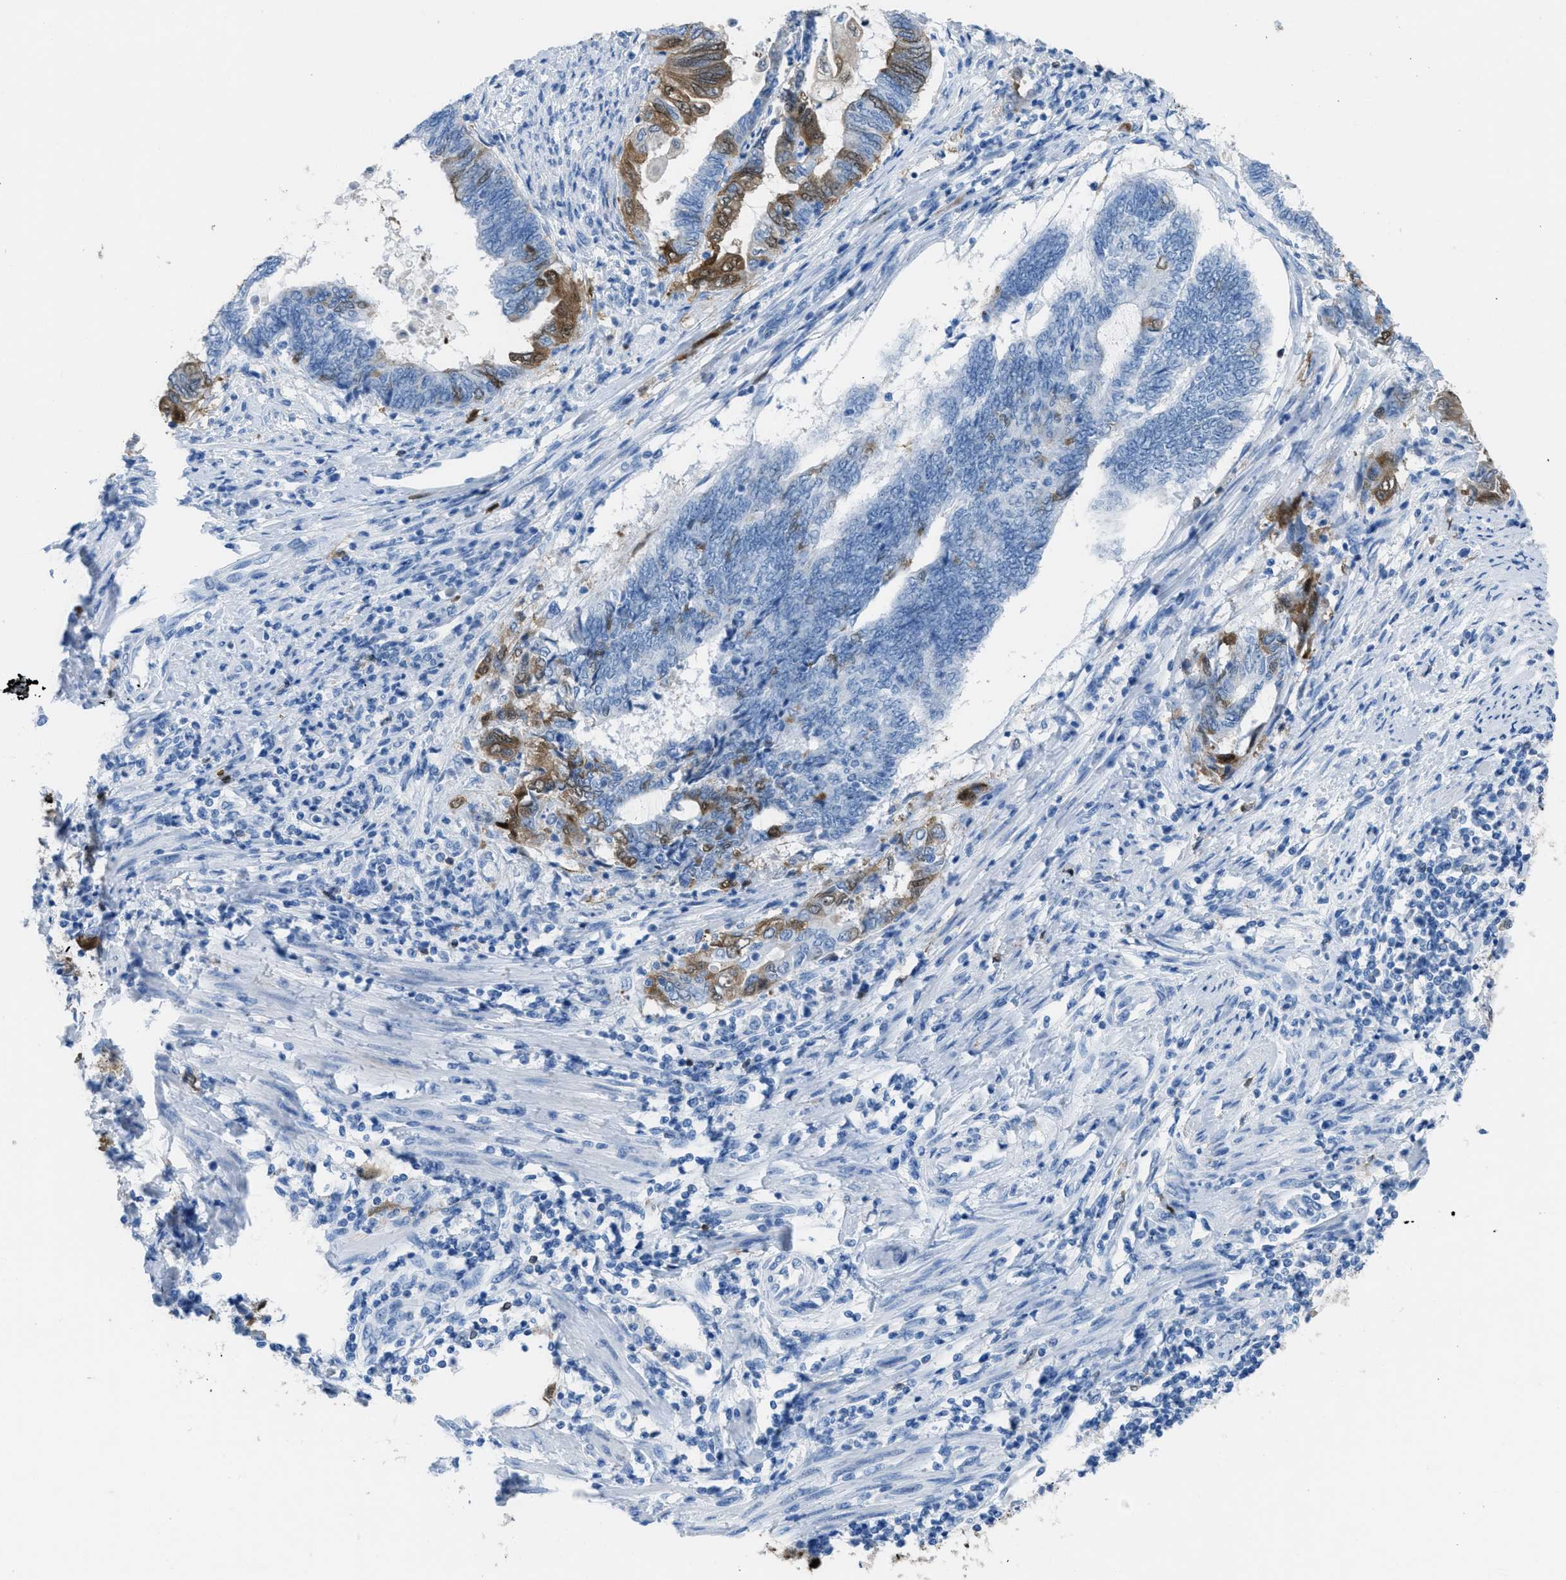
{"staining": {"intensity": "moderate", "quantity": "25%-75%", "location": "cytoplasmic/membranous"}, "tissue": "endometrial cancer", "cell_type": "Tumor cells", "image_type": "cancer", "snomed": [{"axis": "morphology", "description": "Adenocarcinoma, NOS"}, {"axis": "topography", "description": "Uterus"}, {"axis": "topography", "description": "Endometrium"}], "caption": "An image of endometrial cancer stained for a protein displays moderate cytoplasmic/membranous brown staining in tumor cells.", "gene": "CDKN2A", "patient": {"sex": "female", "age": 70}}